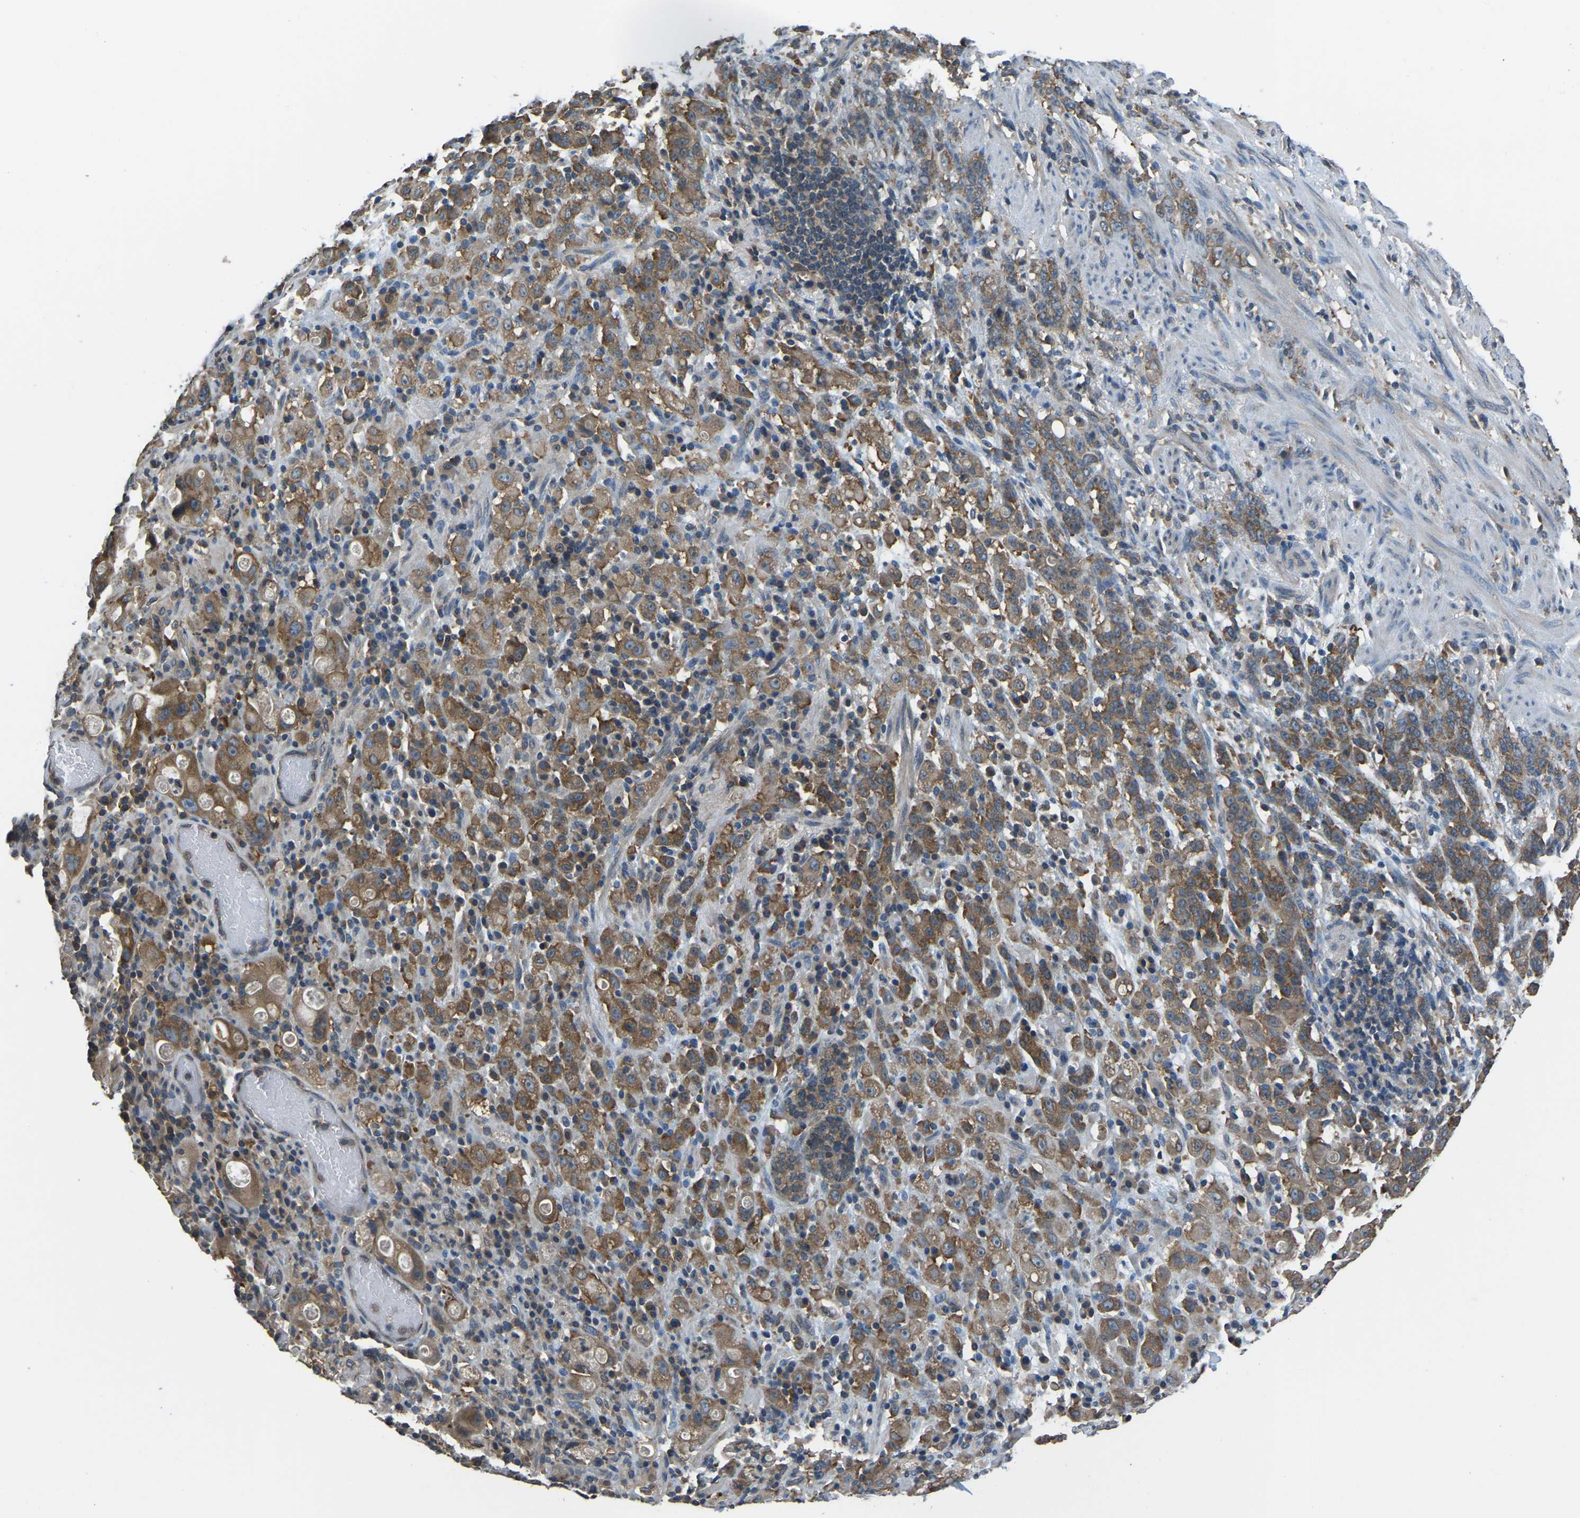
{"staining": {"intensity": "moderate", "quantity": ">75%", "location": "cytoplasmic/membranous"}, "tissue": "stomach cancer", "cell_type": "Tumor cells", "image_type": "cancer", "snomed": [{"axis": "morphology", "description": "Adenocarcinoma, NOS"}, {"axis": "topography", "description": "Stomach, lower"}], "caption": "Moderate cytoplasmic/membranous expression is seen in approximately >75% of tumor cells in adenocarcinoma (stomach).", "gene": "AIMP1", "patient": {"sex": "male", "age": 88}}